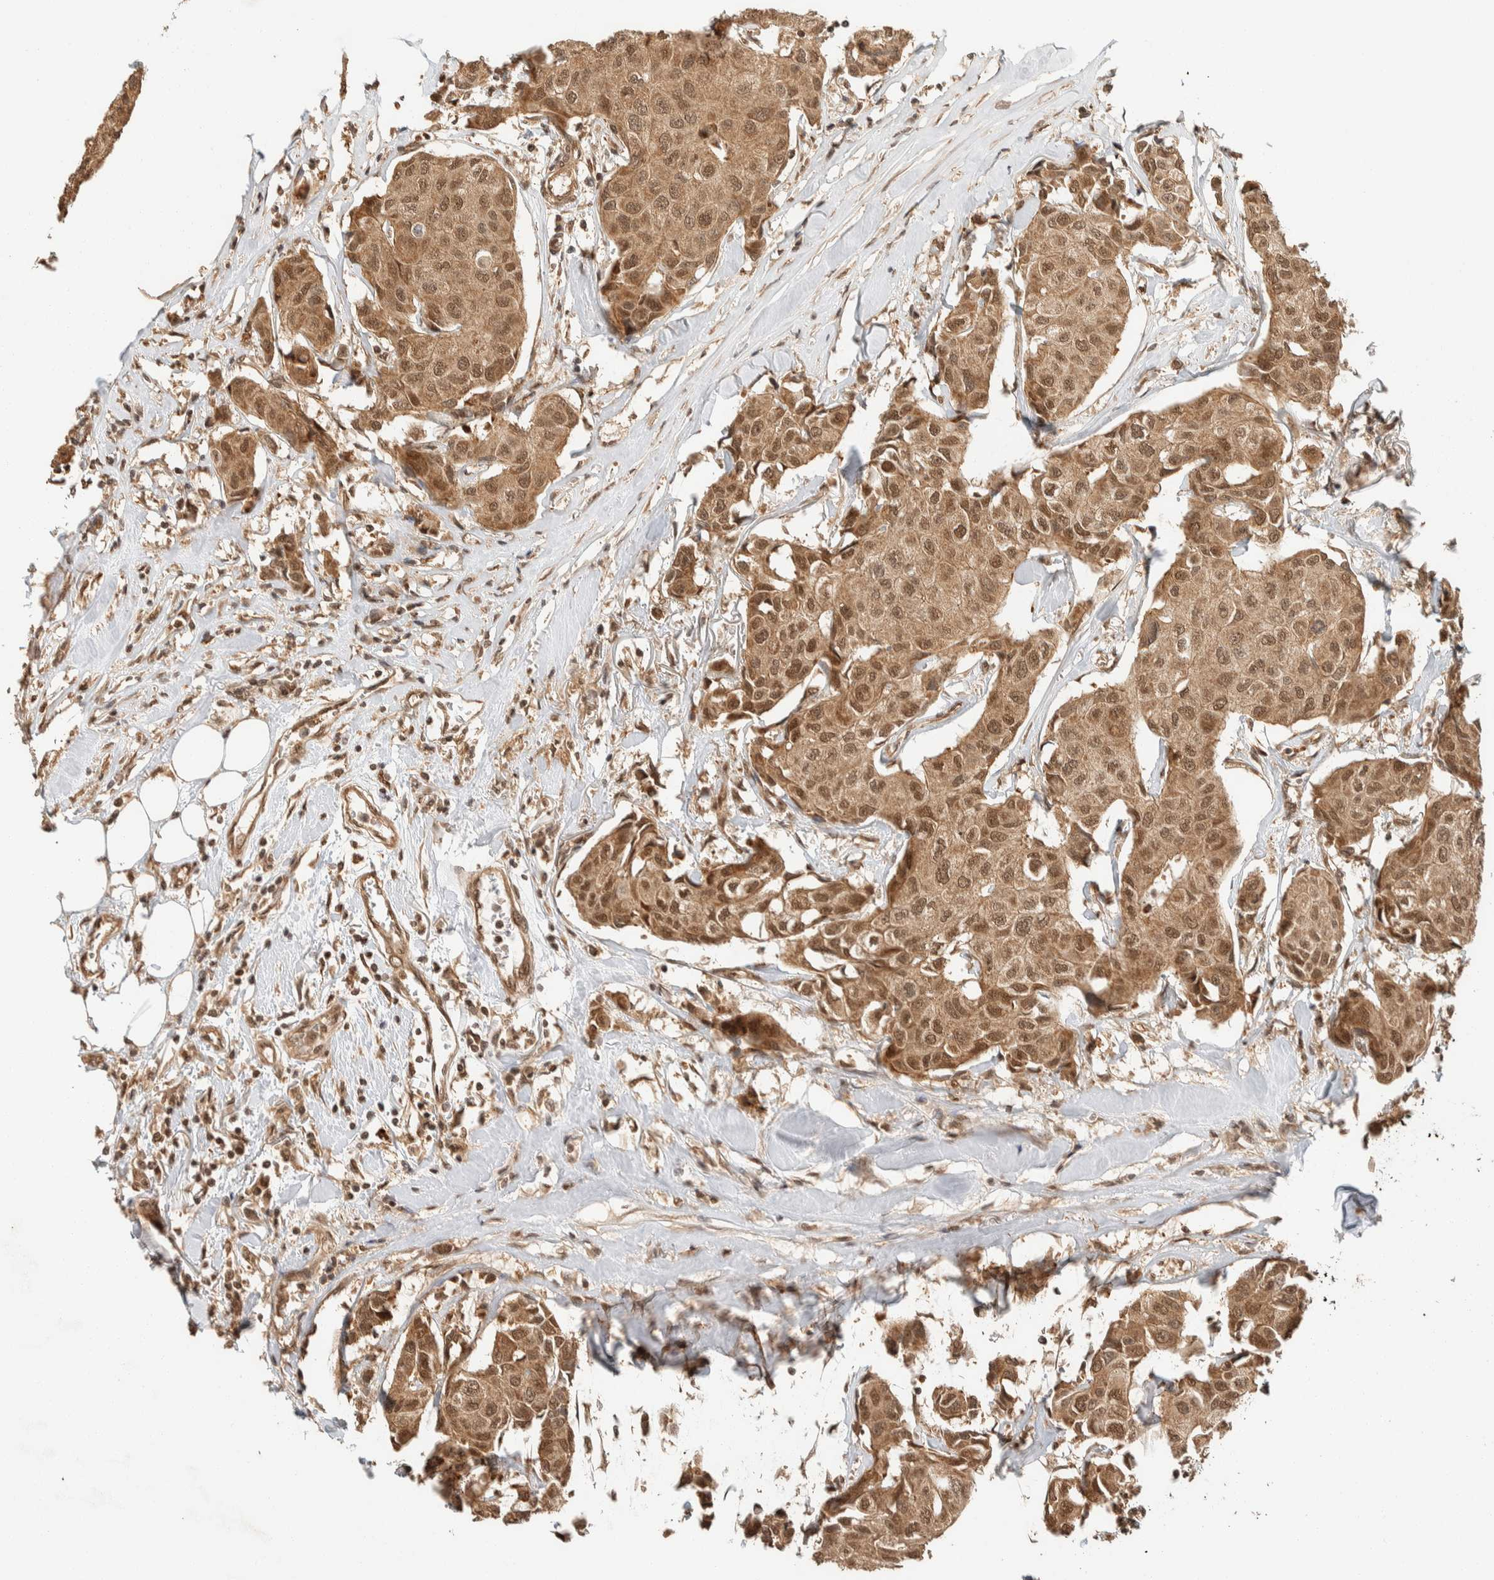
{"staining": {"intensity": "moderate", "quantity": ">75%", "location": "cytoplasmic/membranous,nuclear"}, "tissue": "breast cancer", "cell_type": "Tumor cells", "image_type": "cancer", "snomed": [{"axis": "morphology", "description": "Duct carcinoma"}, {"axis": "topography", "description": "Breast"}], "caption": "Immunohistochemical staining of human breast intraductal carcinoma displays moderate cytoplasmic/membranous and nuclear protein staining in about >75% of tumor cells.", "gene": "ZBTB2", "patient": {"sex": "female", "age": 80}}